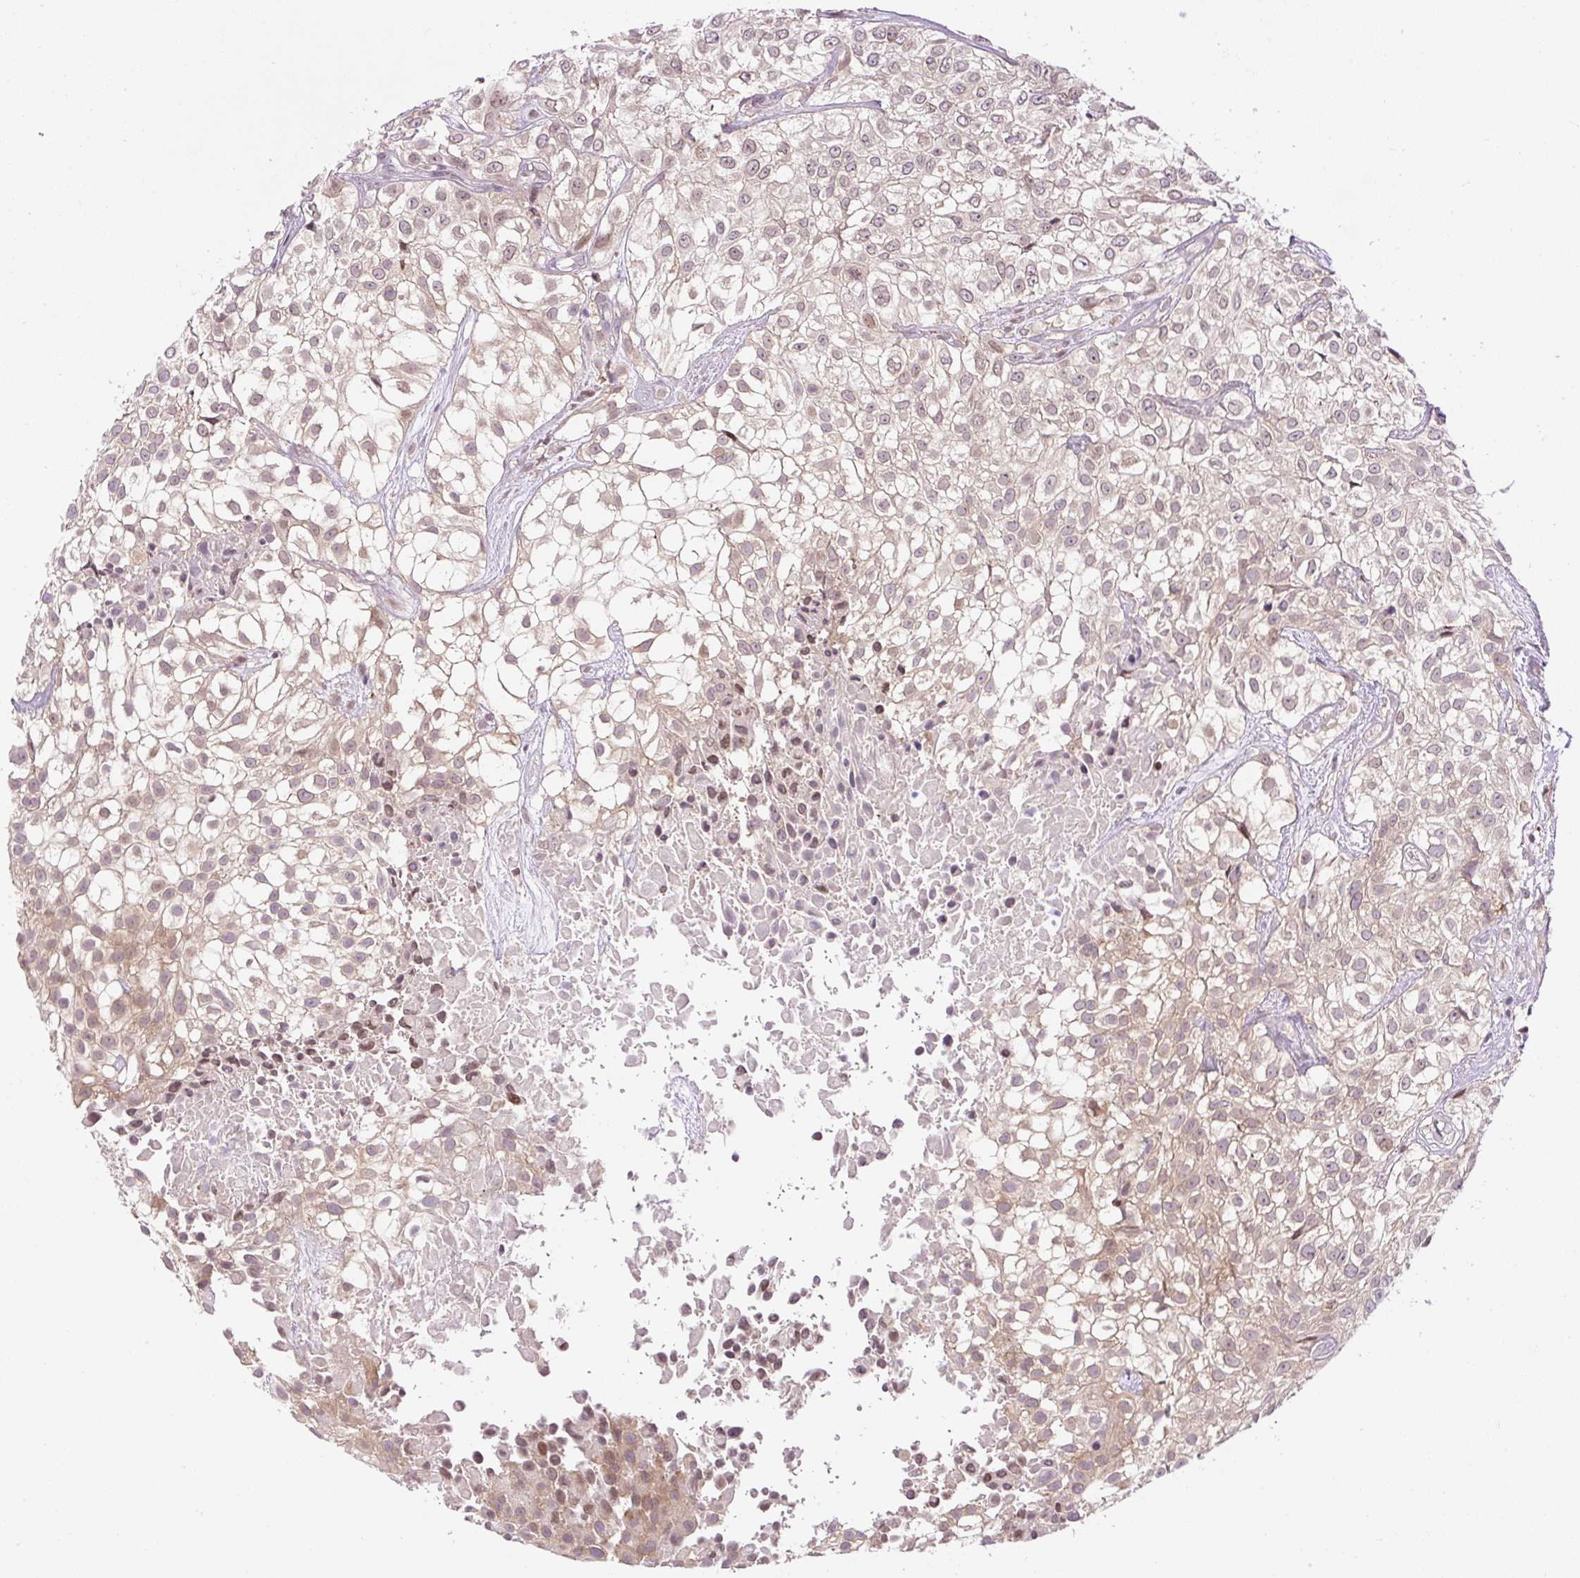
{"staining": {"intensity": "weak", "quantity": ">75%", "location": "cytoplasmic/membranous,nuclear"}, "tissue": "urothelial cancer", "cell_type": "Tumor cells", "image_type": "cancer", "snomed": [{"axis": "morphology", "description": "Urothelial carcinoma, High grade"}, {"axis": "topography", "description": "Urinary bladder"}], "caption": "A low amount of weak cytoplasmic/membranous and nuclear expression is identified in approximately >75% of tumor cells in urothelial carcinoma (high-grade) tissue. (DAB (3,3'-diaminobenzidine) IHC with brightfield microscopy, high magnification).", "gene": "CARD11", "patient": {"sex": "male", "age": 56}}